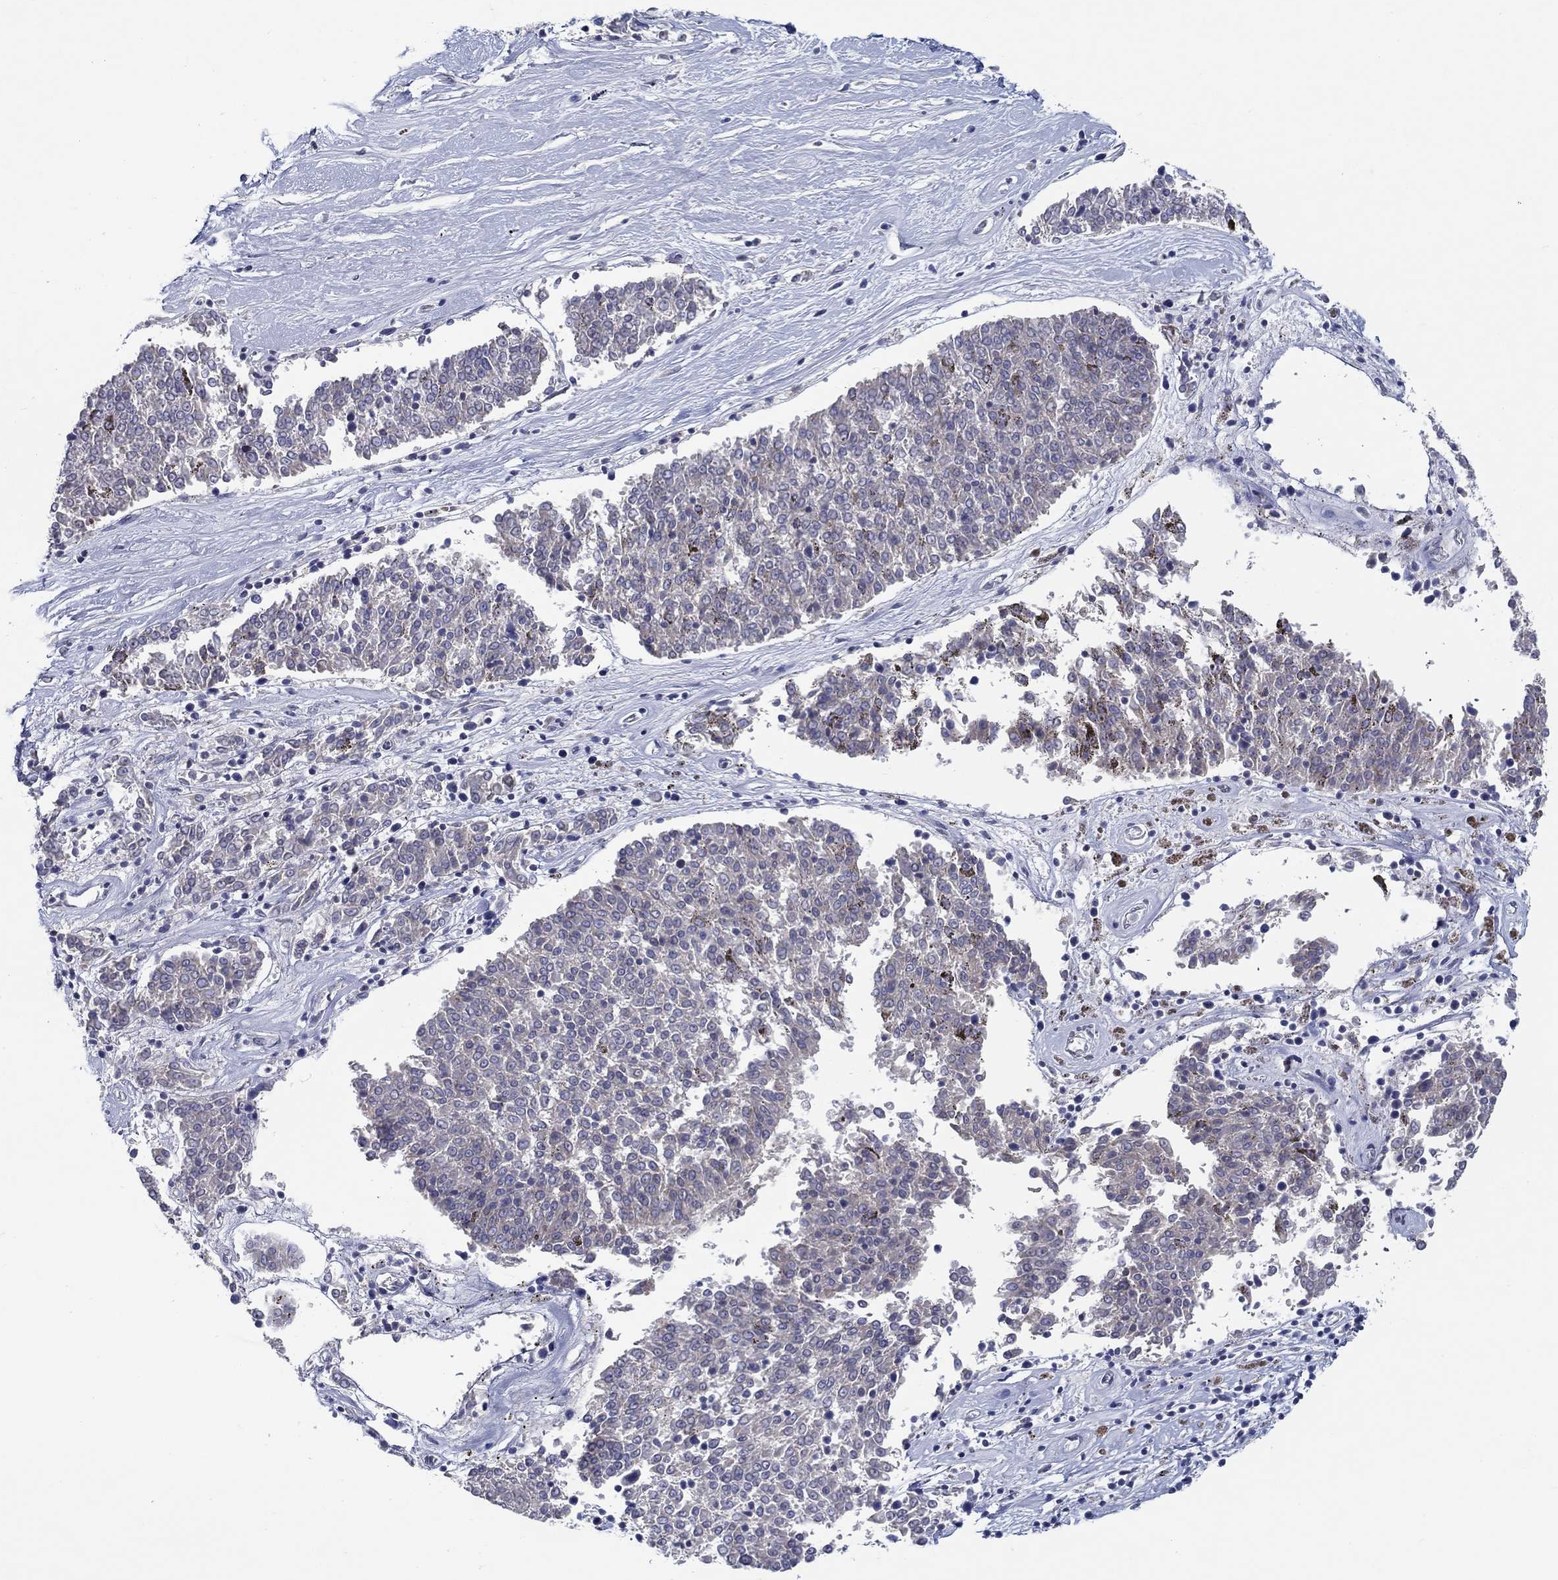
{"staining": {"intensity": "negative", "quantity": "none", "location": "none"}, "tissue": "melanoma", "cell_type": "Tumor cells", "image_type": "cancer", "snomed": [{"axis": "morphology", "description": "Malignant melanoma, NOS"}, {"axis": "topography", "description": "Skin"}], "caption": "Immunohistochemistry (IHC) image of human malignant melanoma stained for a protein (brown), which displays no staining in tumor cells.", "gene": "ERMP1", "patient": {"sex": "female", "age": 72}}